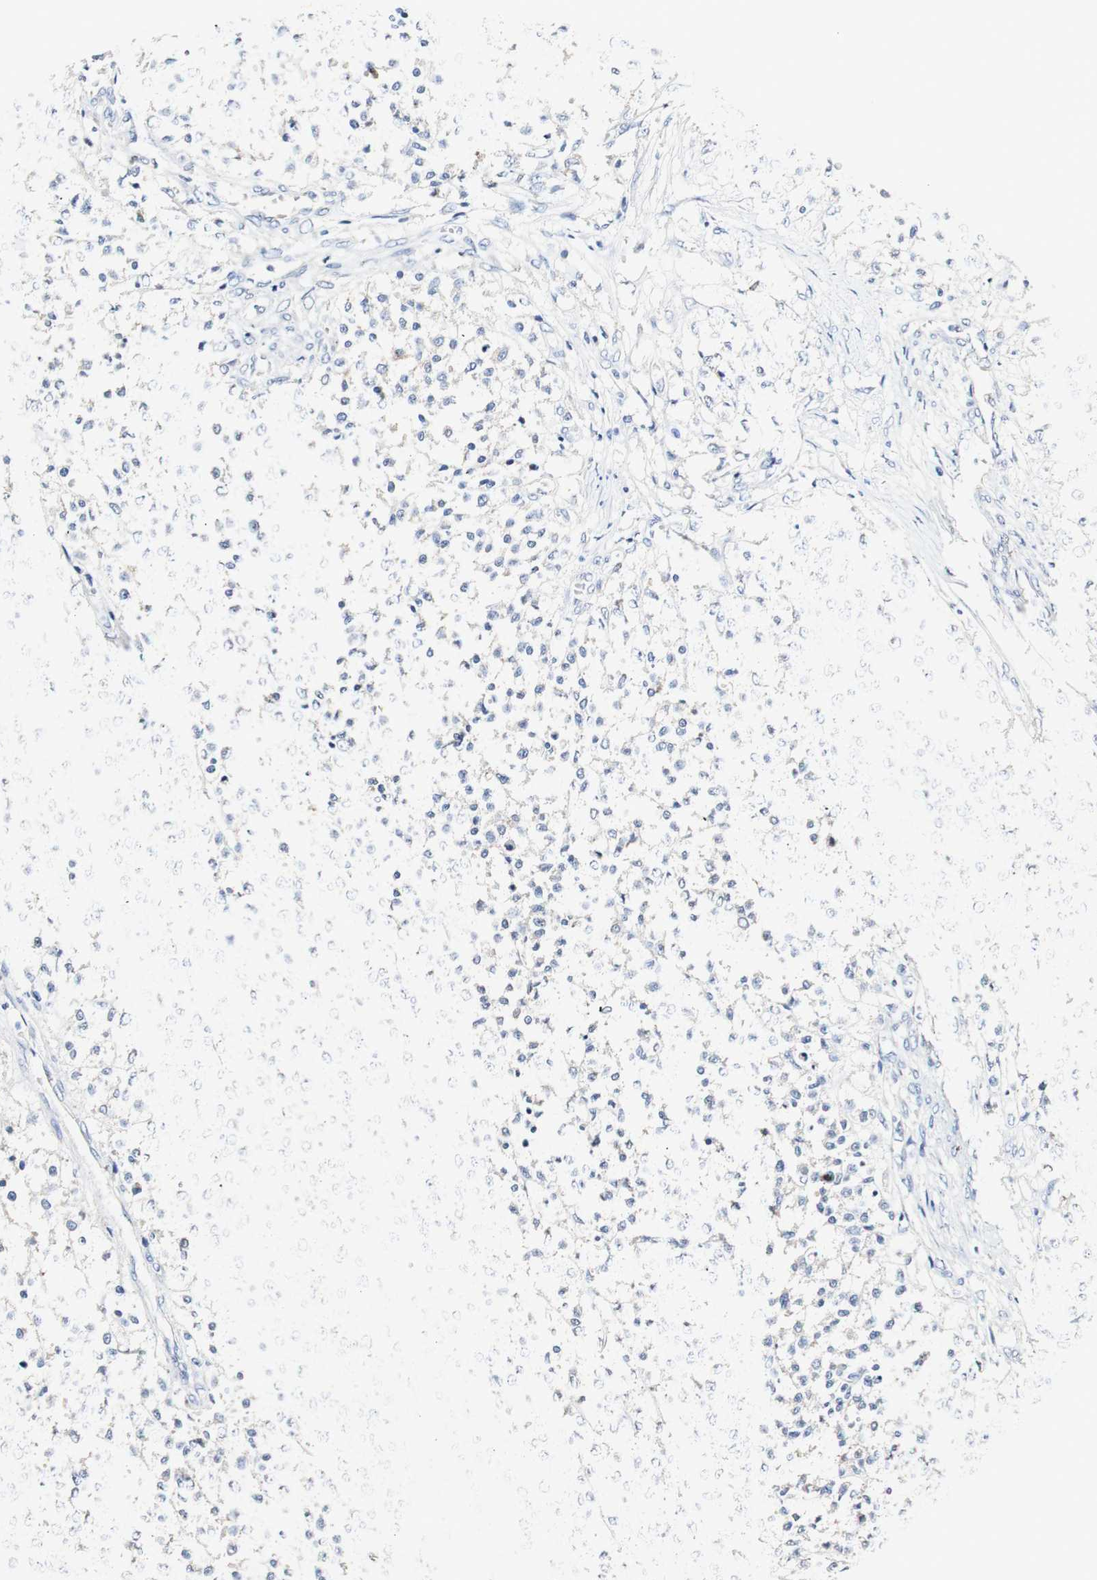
{"staining": {"intensity": "negative", "quantity": "none", "location": "none"}, "tissue": "testis cancer", "cell_type": "Tumor cells", "image_type": "cancer", "snomed": [{"axis": "morphology", "description": "Seminoma, NOS"}, {"axis": "topography", "description": "Testis"}], "caption": "Seminoma (testis) was stained to show a protein in brown. There is no significant staining in tumor cells. (Brightfield microscopy of DAB (3,3'-diaminobenzidine) IHC at high magnification).", "gene": "DSC2", "patient": {"sex": "male", "age": 59}}